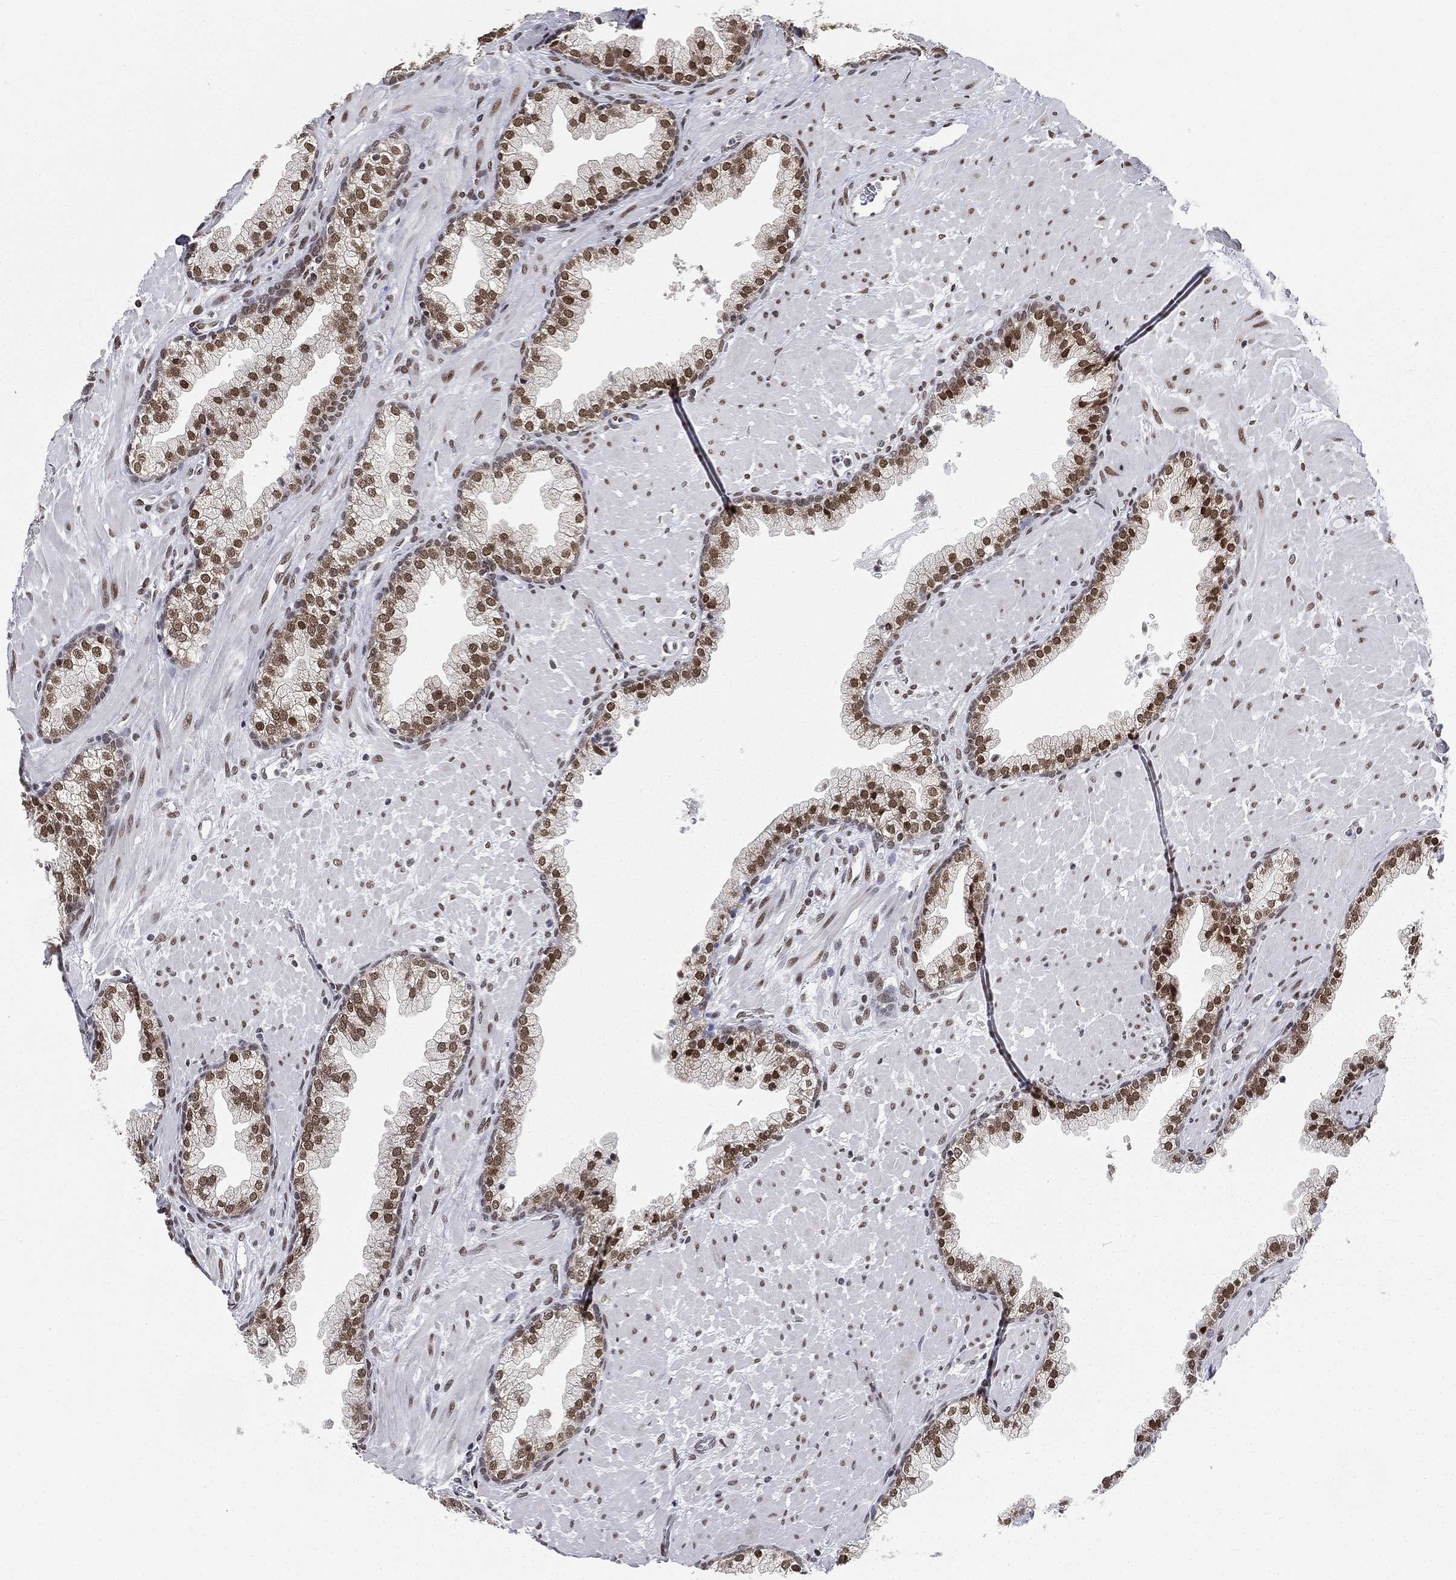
{"staining": {"intensity": "moderate", "quantity": ">75%", "location": "nuclear"}, "tissue": "prostate", "cell_type": "Glandular cells", "image_type": "normal", "snomed": [{"axis": "morphology", "description": "Normal tissue, NOS"}, {"axis": "topography", "description": "Prostate"}], "caption": "The photomicrograph displays immunohistochemical staining of unremarkable prostate. There is moderate nuclear expression is appreciated in about >75% of glandular cells.", "gene": "FUBP3", "patient": {"sex": "male", "age": 63}}